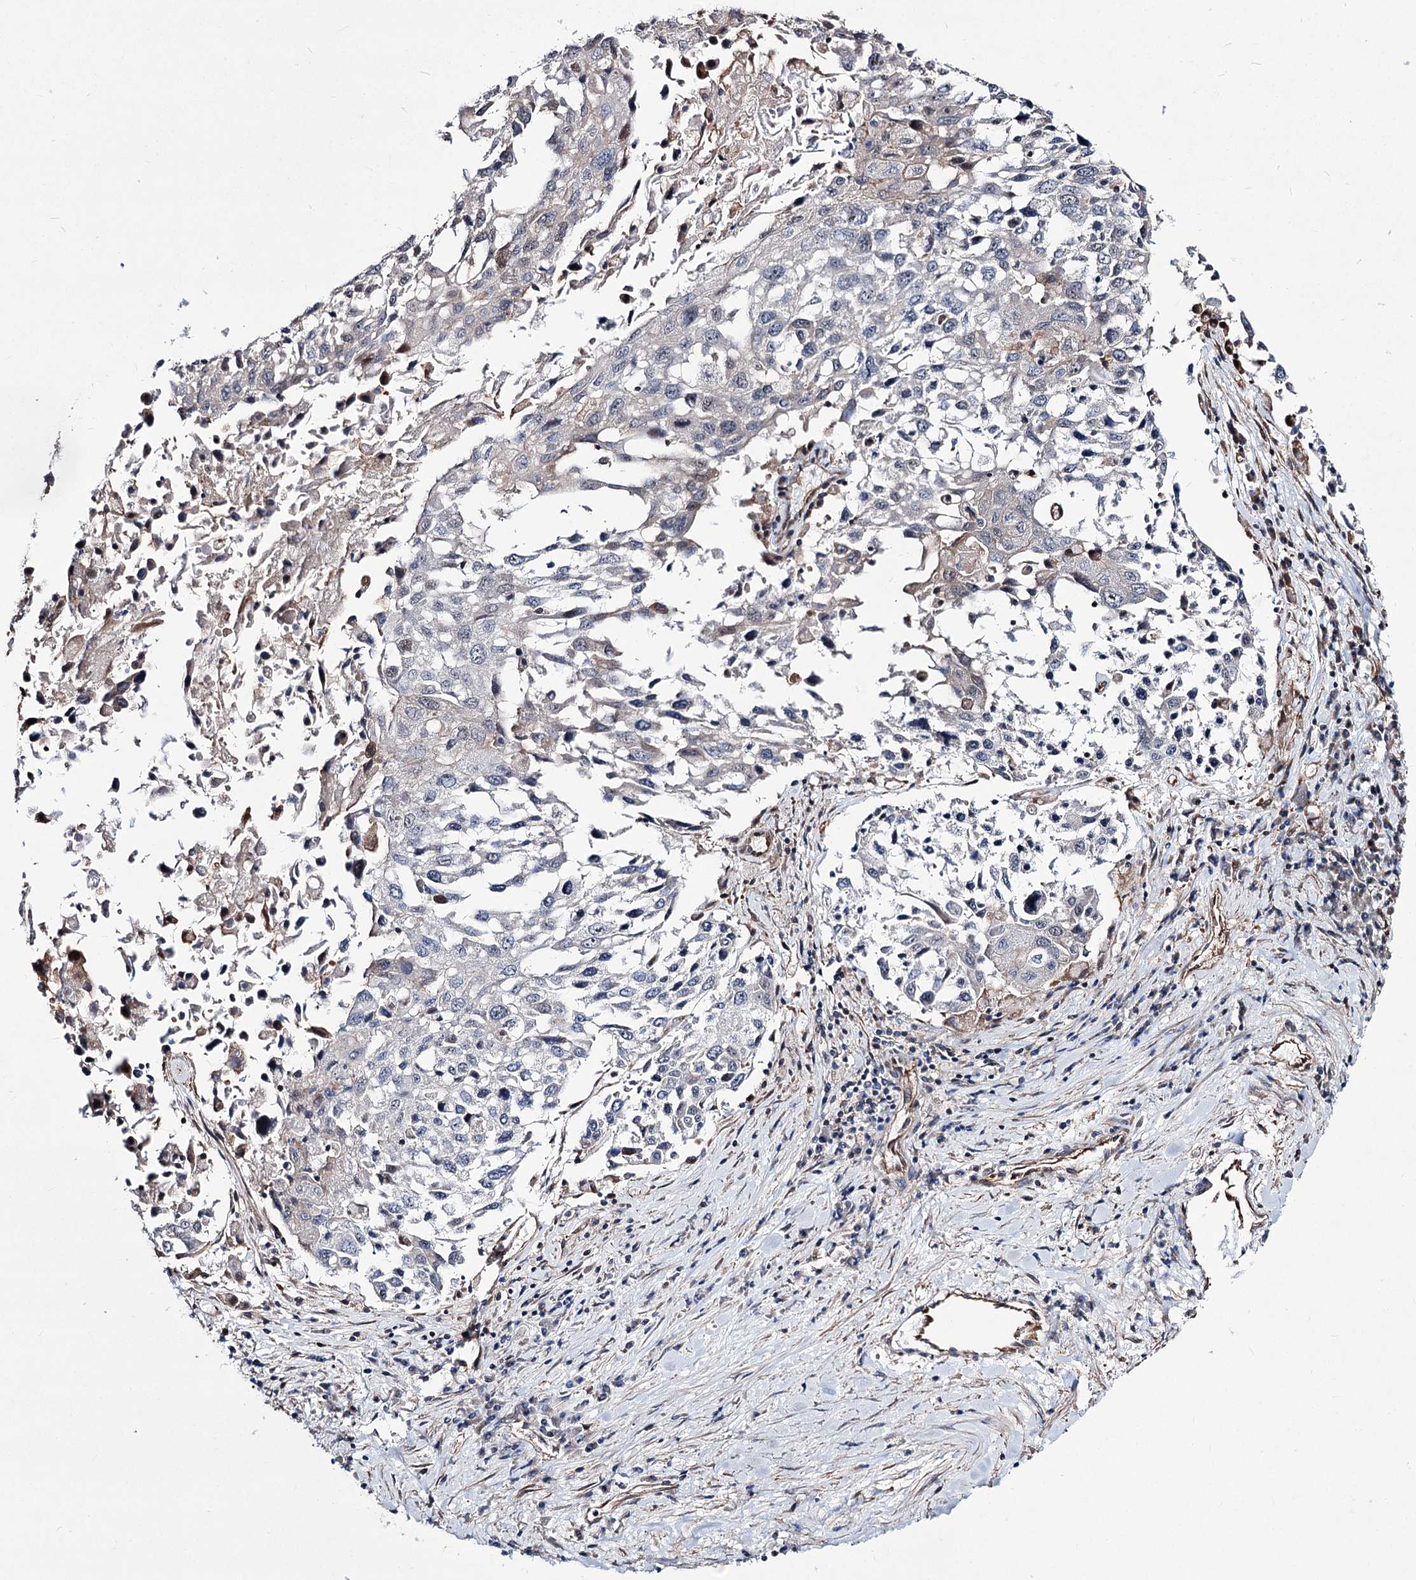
{"staining": {"intensity": "negative", "quantity": "none", "location": "none"}, "tissue": "lung cancer", "cell_type": "Tumor cells", "image_type": "cancer", "snomed": [{"axis": "morphology", "description": "Squamous cell carcinoma, NOS"}, {"axis": "topography", "description": "Lung"}], "caption": "The IHC image has no significant expression in tumor cells of lung squamous cell carcinoma tissue.", "gene": "CHMP7", "patient": {"sex": "male", "age": 65}}